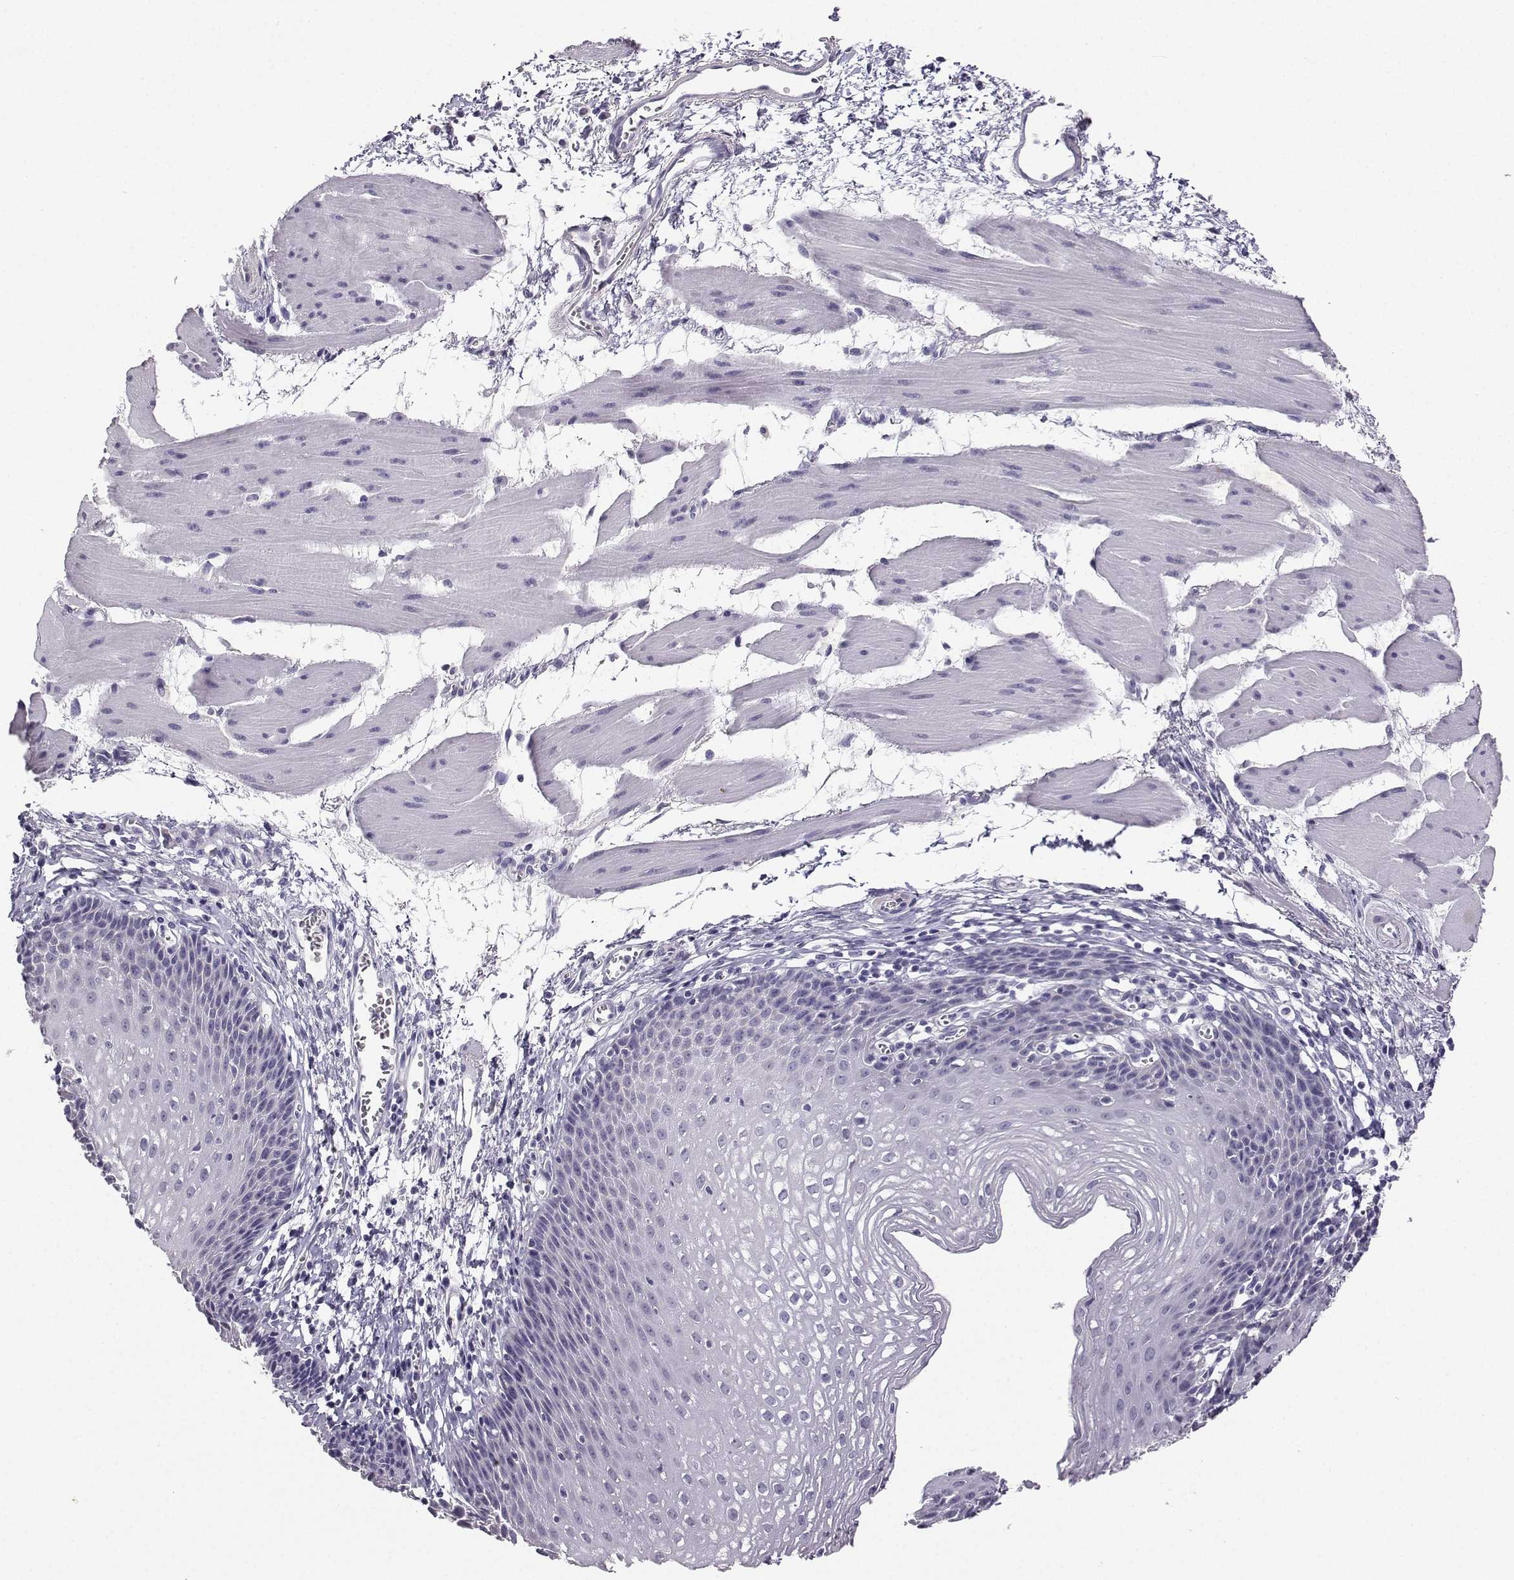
{"staining": {"intensity": "negative", "quantity": "none", "location": "none"}, "tissue": "esophagus", "cell_type": "Squamous epithelial cells", "image_type": "normal", "snomed": [{"axis": "morphology", "description": "Normal tissue, NOS"}, {"axis": "topography", "description": "Esophagus"}], "caption": "Squamous epithelial cells are negative for brown protein staining in benign esophagus. (Brightfield microscopy of DAB IHC at high magnification).", "gene": "AVP", "patient": {"sex": "female", "age": 64}}